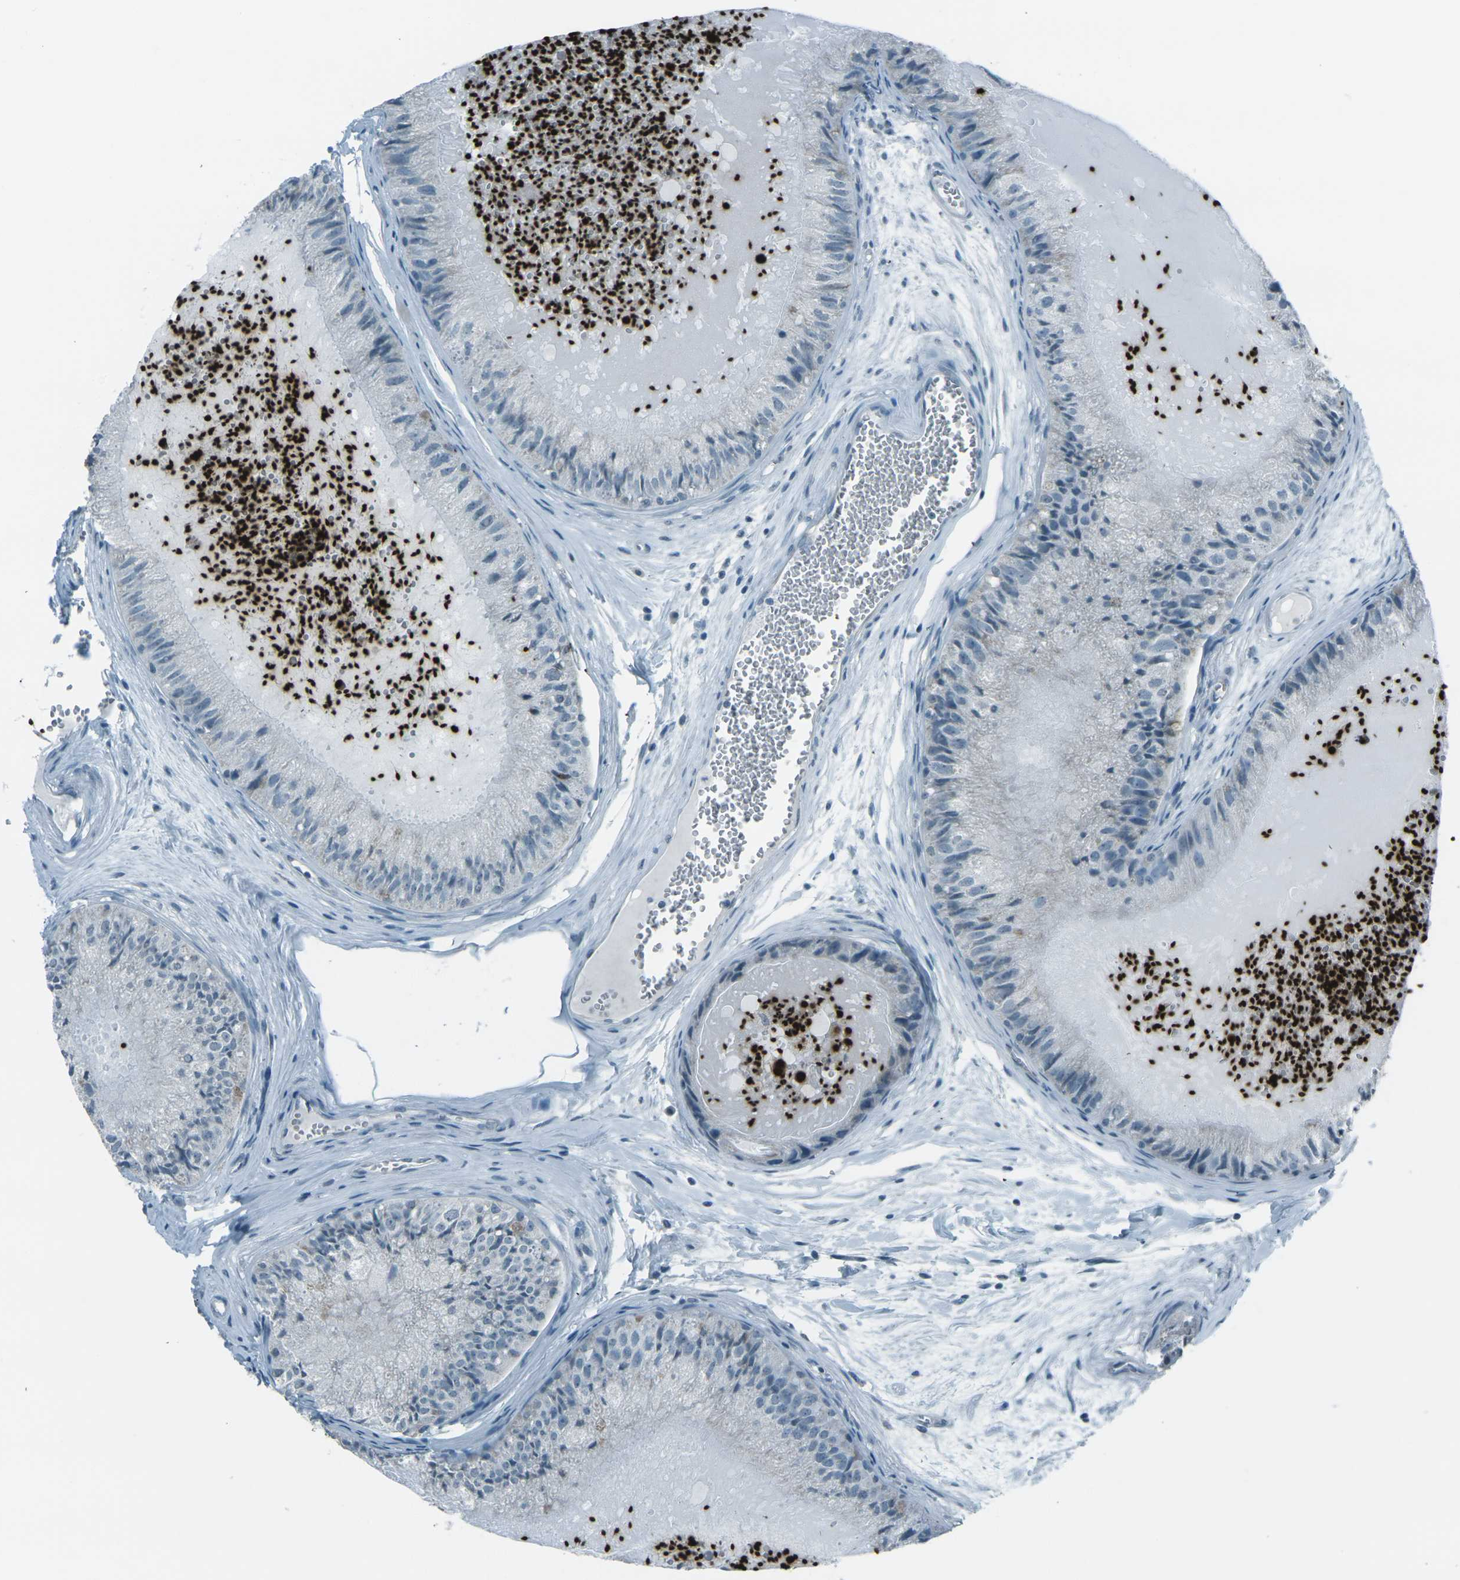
{"staining": {"intensity": "weak", "quantity": "<25%", "location": "cytoplasmic/membranous"}, "tissue": "epididymis", "cell_type": "Glandular cells", "image_type": "normal", "snomed": [{"axis": "morphology", "description": "Normal tissue, NOS"}, {"axis": "topography", "description": "Epididymis"}], "caption": "Image shows no significant protein positivity in glandular cells of normal epididymis. (DAB (3,3'-diaminobenzidine) IHC visualized using brightfield microscopy, high magnification).", "gene": "H2BC1", "patient": {"sex": "male", "age": 31}}